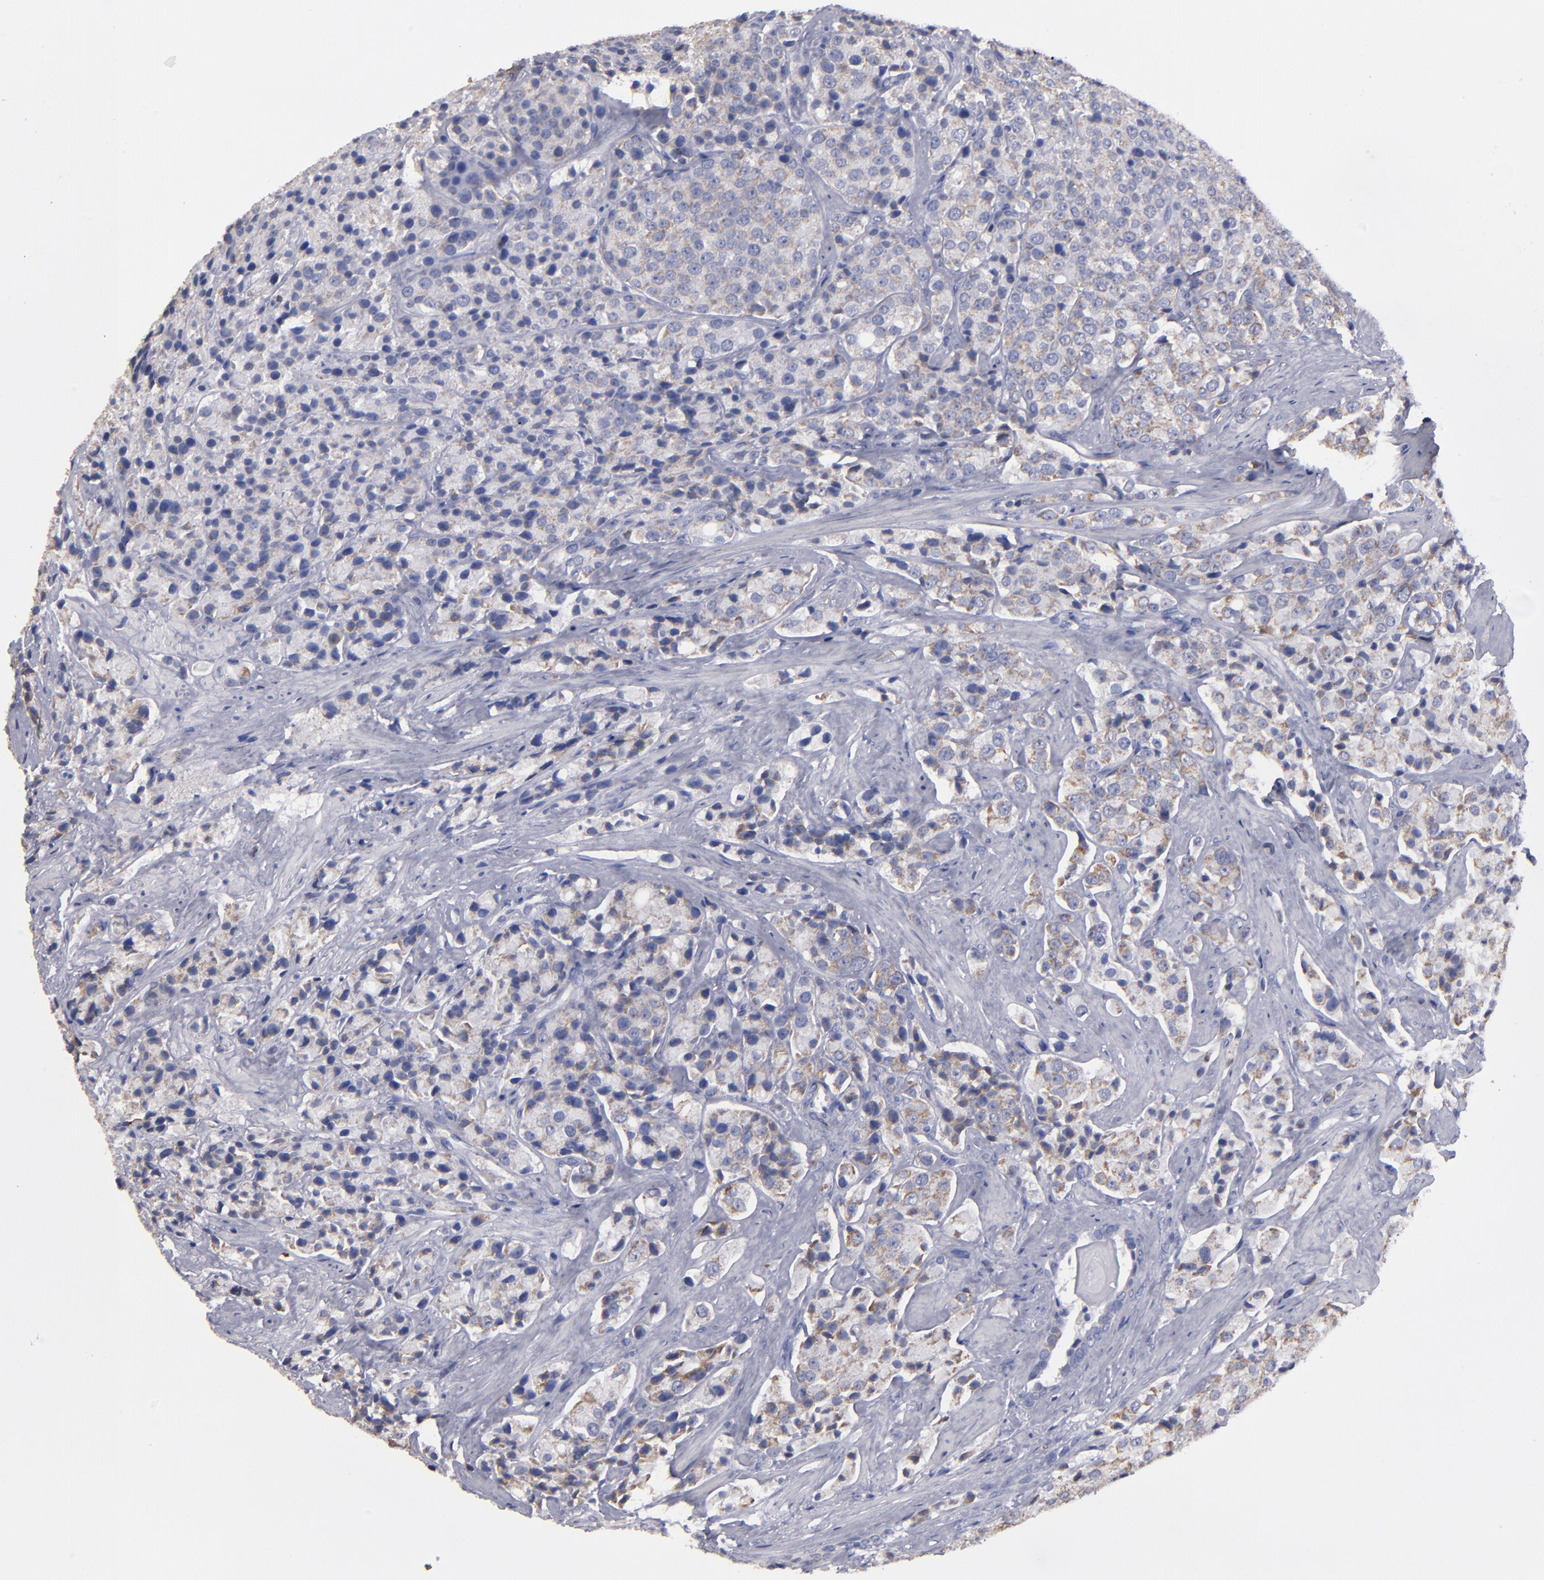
{"staining": {"intensity": "moderate", "quantity": ">75%", "location": "cytoplasmic/membranous"}, "tissue": "prostate cancer", "cell_type": "Tumor cells", "image_type": "cancer", "snomed": [{"axis": "morphology", "description": "Adenocarcinoma, Medium grade"}, {"axis": "topography", "description": "Prostate"}], "caption": "Immunohistochemistry of prostate cancer shows medium levels of moderate cytoplasmic/membranous positivity in about >75% of tumor cells. The staining is performed using DAB (3,3'-diaminobenzidine) brown chromogen to label protein expression. The nuclei are counter-stained blue using hematoxylin.", "gene": "FGR", "patient": {"sex": "male", "age": 70}}